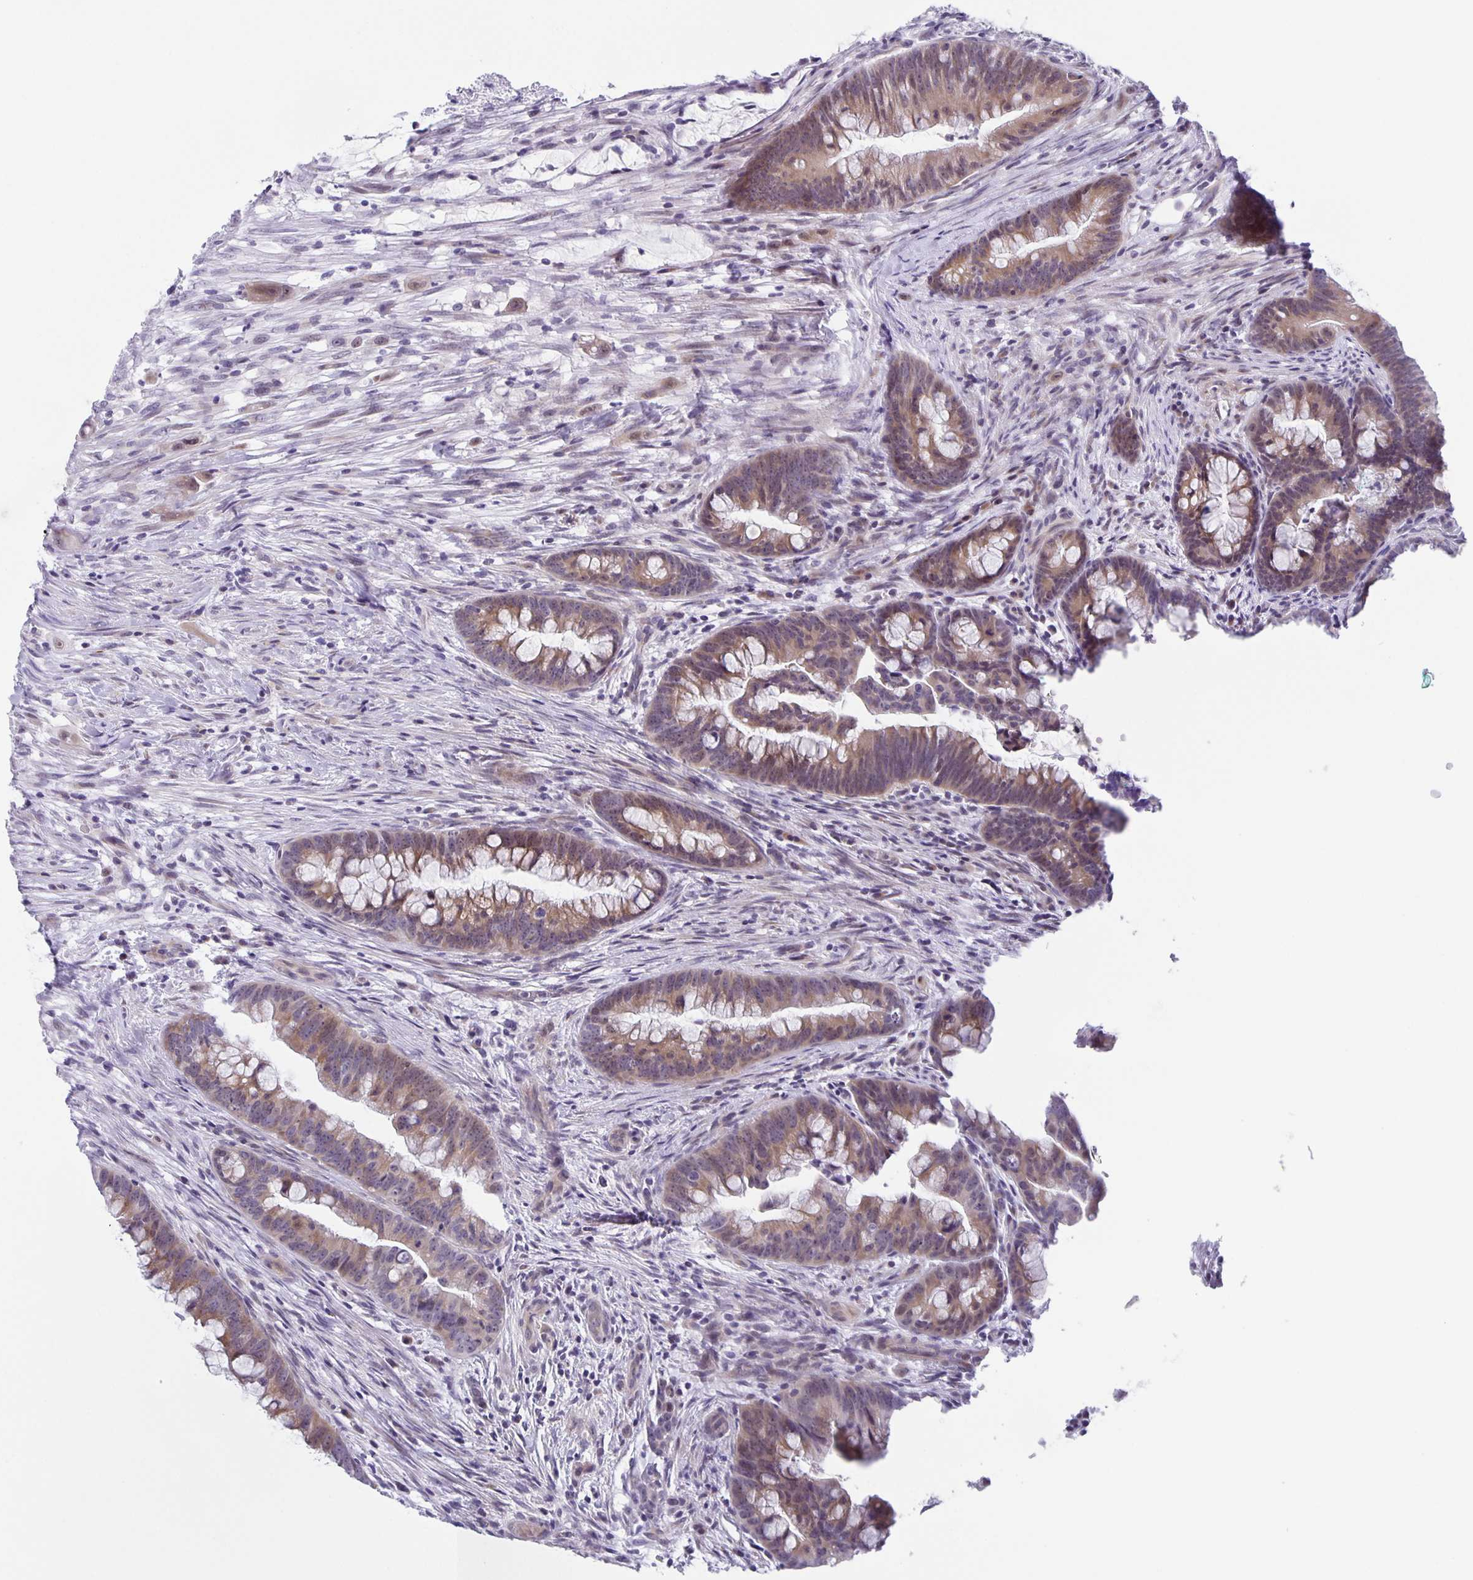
{"staining": {"intensity": "moderate", "quantity": ">75%", "location": "cytoplasmic/membranous"}, "tissue": "colorectal cancer", "cell_type": "Tumor cells", "image_type": "cancer", "snomed": [{"axis": "morphology", "description": "Adenocarcinoma, NOS"}, {"axis": "topography", "description": "Colon"}], "caption": "DAB immunohistochemical staining of human colorectal adenocarcinoma reveals moderate cytoplasmic/membranous protein staining in approximately >75% of tumor cells.", "gene": "PHRF1", "patient": {"sex": "male", "age": 62}}